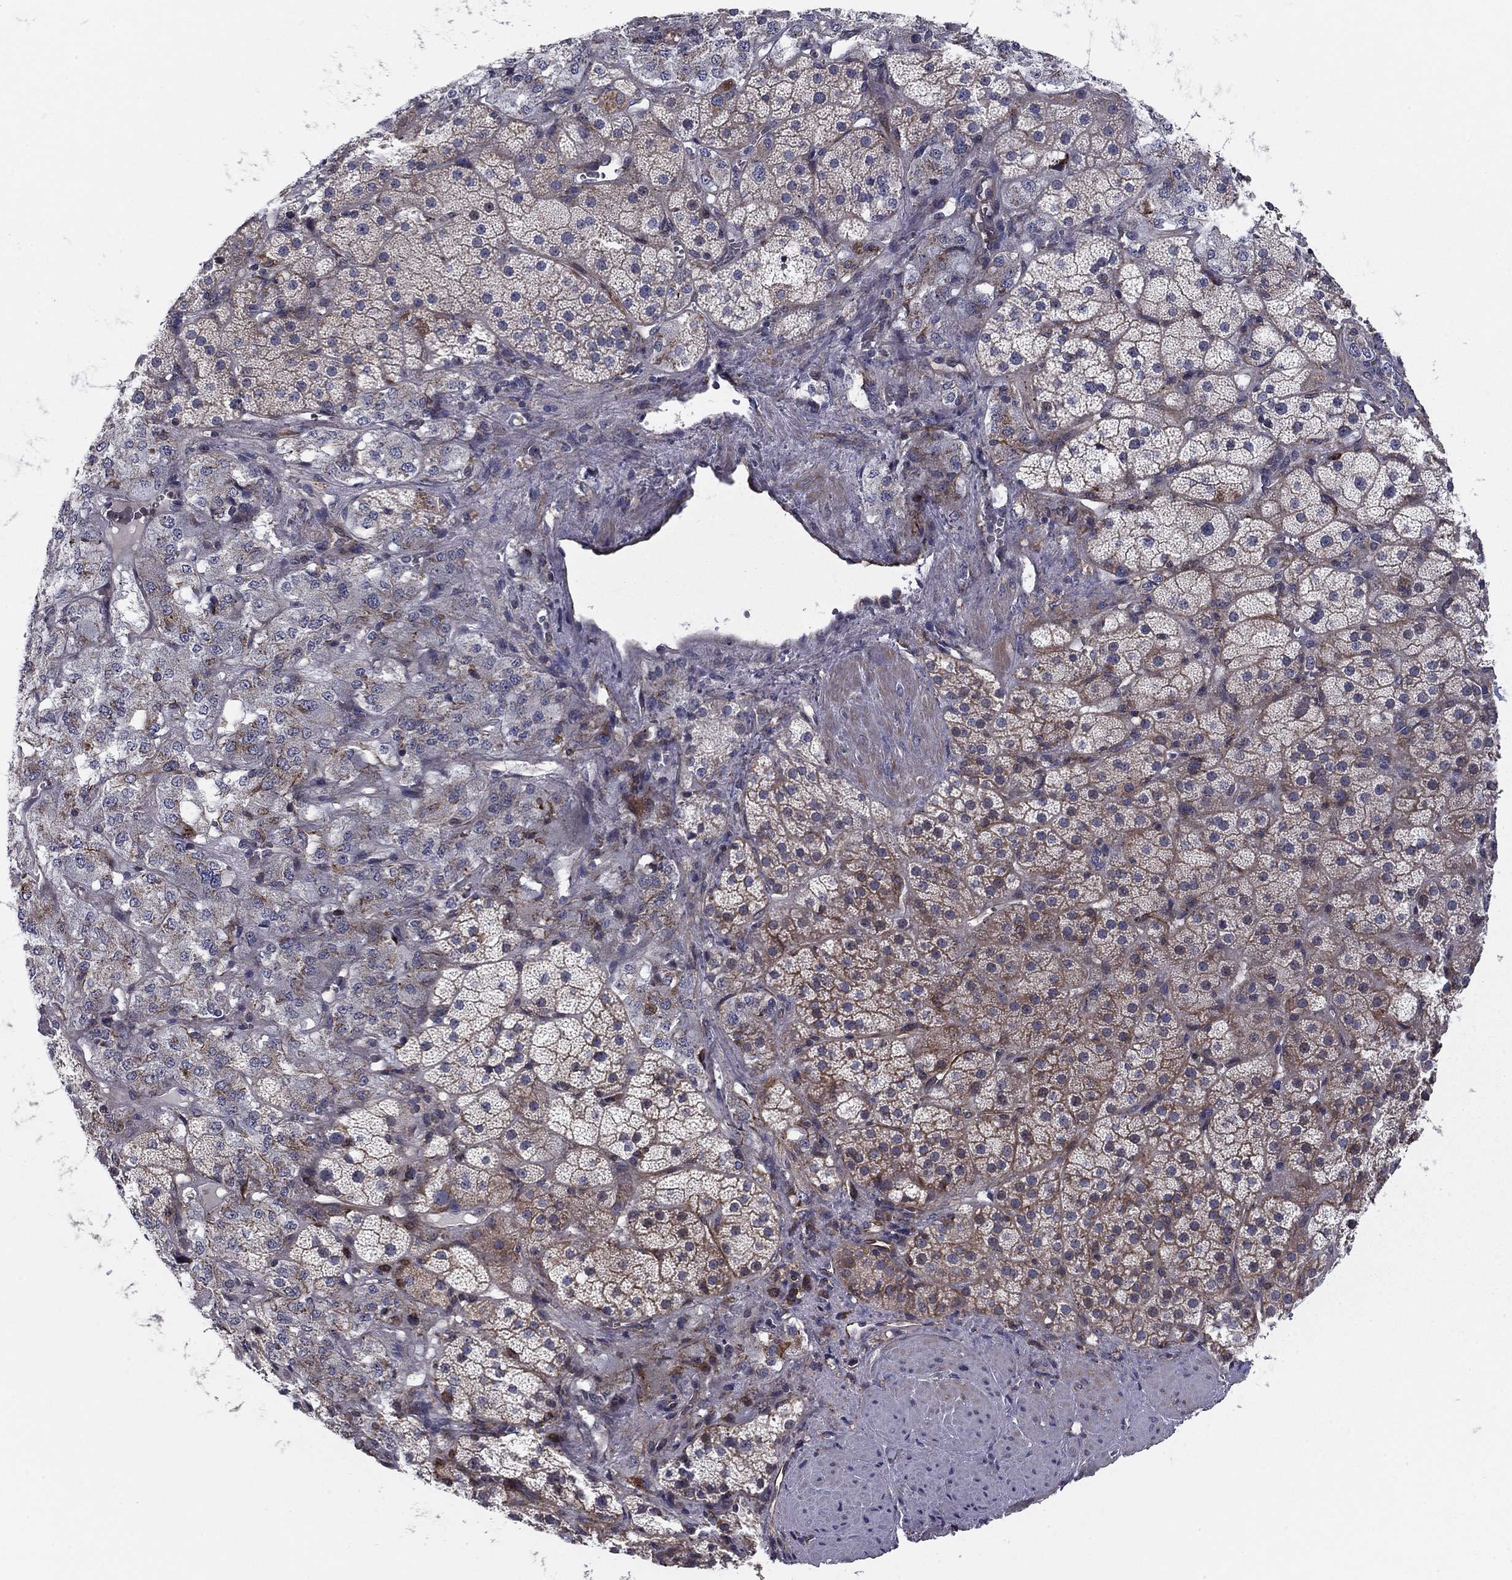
{"staining": {"intensity": "moderate", "quantity": "25%-75%", "location": "cytoplasmic/membranous"}, "tissue": "adrenal gland", "cell_type": "Glandular cells", "image_type": "normal", "snomed": [{"axis": "morphology", "description": "Normal tissue, NOS"}, {"axis": "topography", "description": "Adrenal gland"}], "caption": "DAB immunohistochemical staining of unremarkable adrenal gland shows moderate cytoplasmic/membranous protein positivity in about 25%-75% of glandular cells. The staining was performed using DAB, with brown indicating positive protein expression. Nuclei are stained blue with hematoxylin.", "gene": "CLSTN1", "patient": {"sex": "male", "age": 57}}